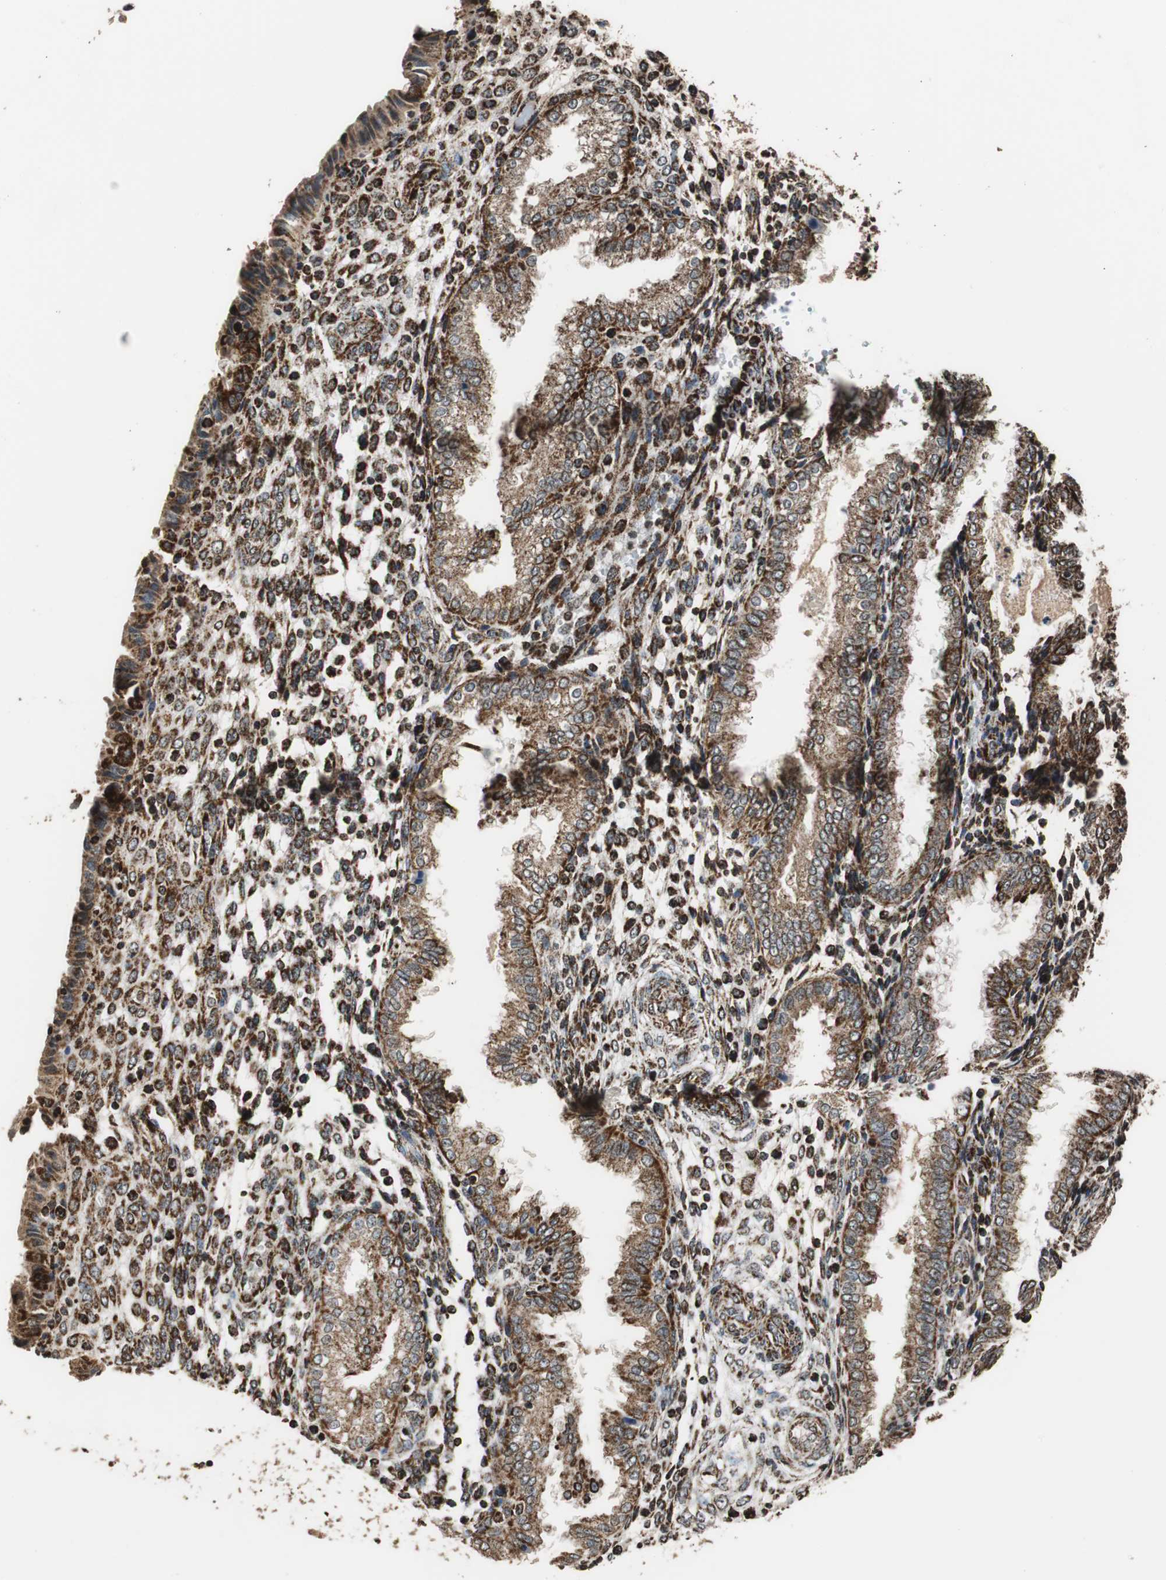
{"staining": {"intensity": "strong", "quantity": ">75%", "location": "cytoplasmic/membranous"}, "tissue": "endometrium", "cell_type": "Cells in endometrial stroma", "image_type": "normal", "snomed": [{"axis": "morphology", "description": "Normal tissue, NOS"}, {"axis": "topography", "description": "Endometrium"}], "caption": "Brown immunohistochemical staining in normal endometrium demonstrates strong cytoplasmic/membranous expression in approximately >75% of cells in endometrial stroma.", "gene": "HSPA9", "patient": {"sex": "female", "age": 33}}